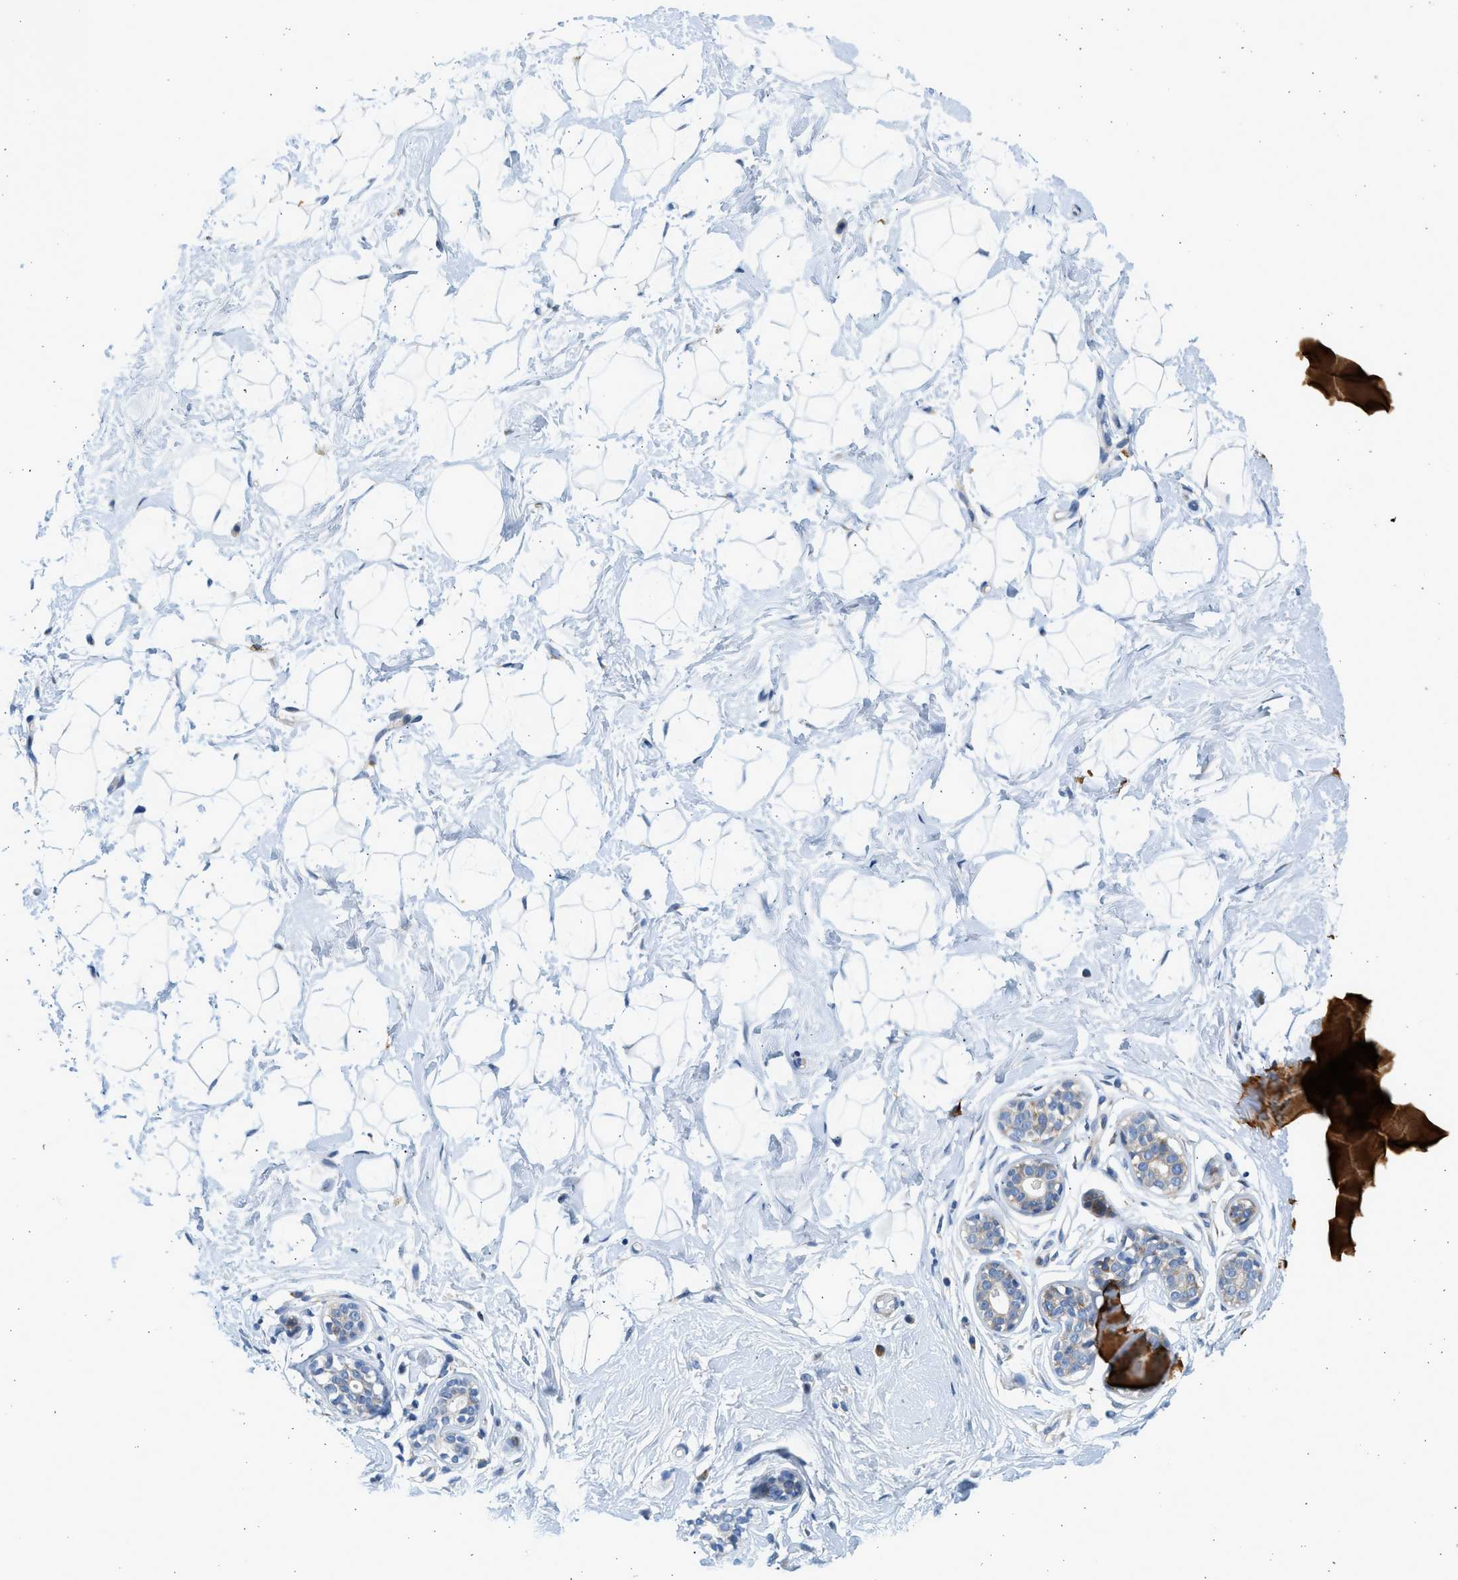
{"staining": {"intensity": "negative", "quantity": "none", "location": "none"}, "tissue": "breast", "cell_type": "Adipocytes", "image_type": "normal", "snomed": [{"axis": "morphology", "description": "Normal tissue, NOS"}, {"axis": "topography", "description": "Breast"}], "caption": "Immunohistochemical staining of normal breast displays no significant staining in adipocytes. (DAB IHC with hematoxylin counter stain).", "gene": "CNTN6", "patient": {"sex": "female", "age": 23}}